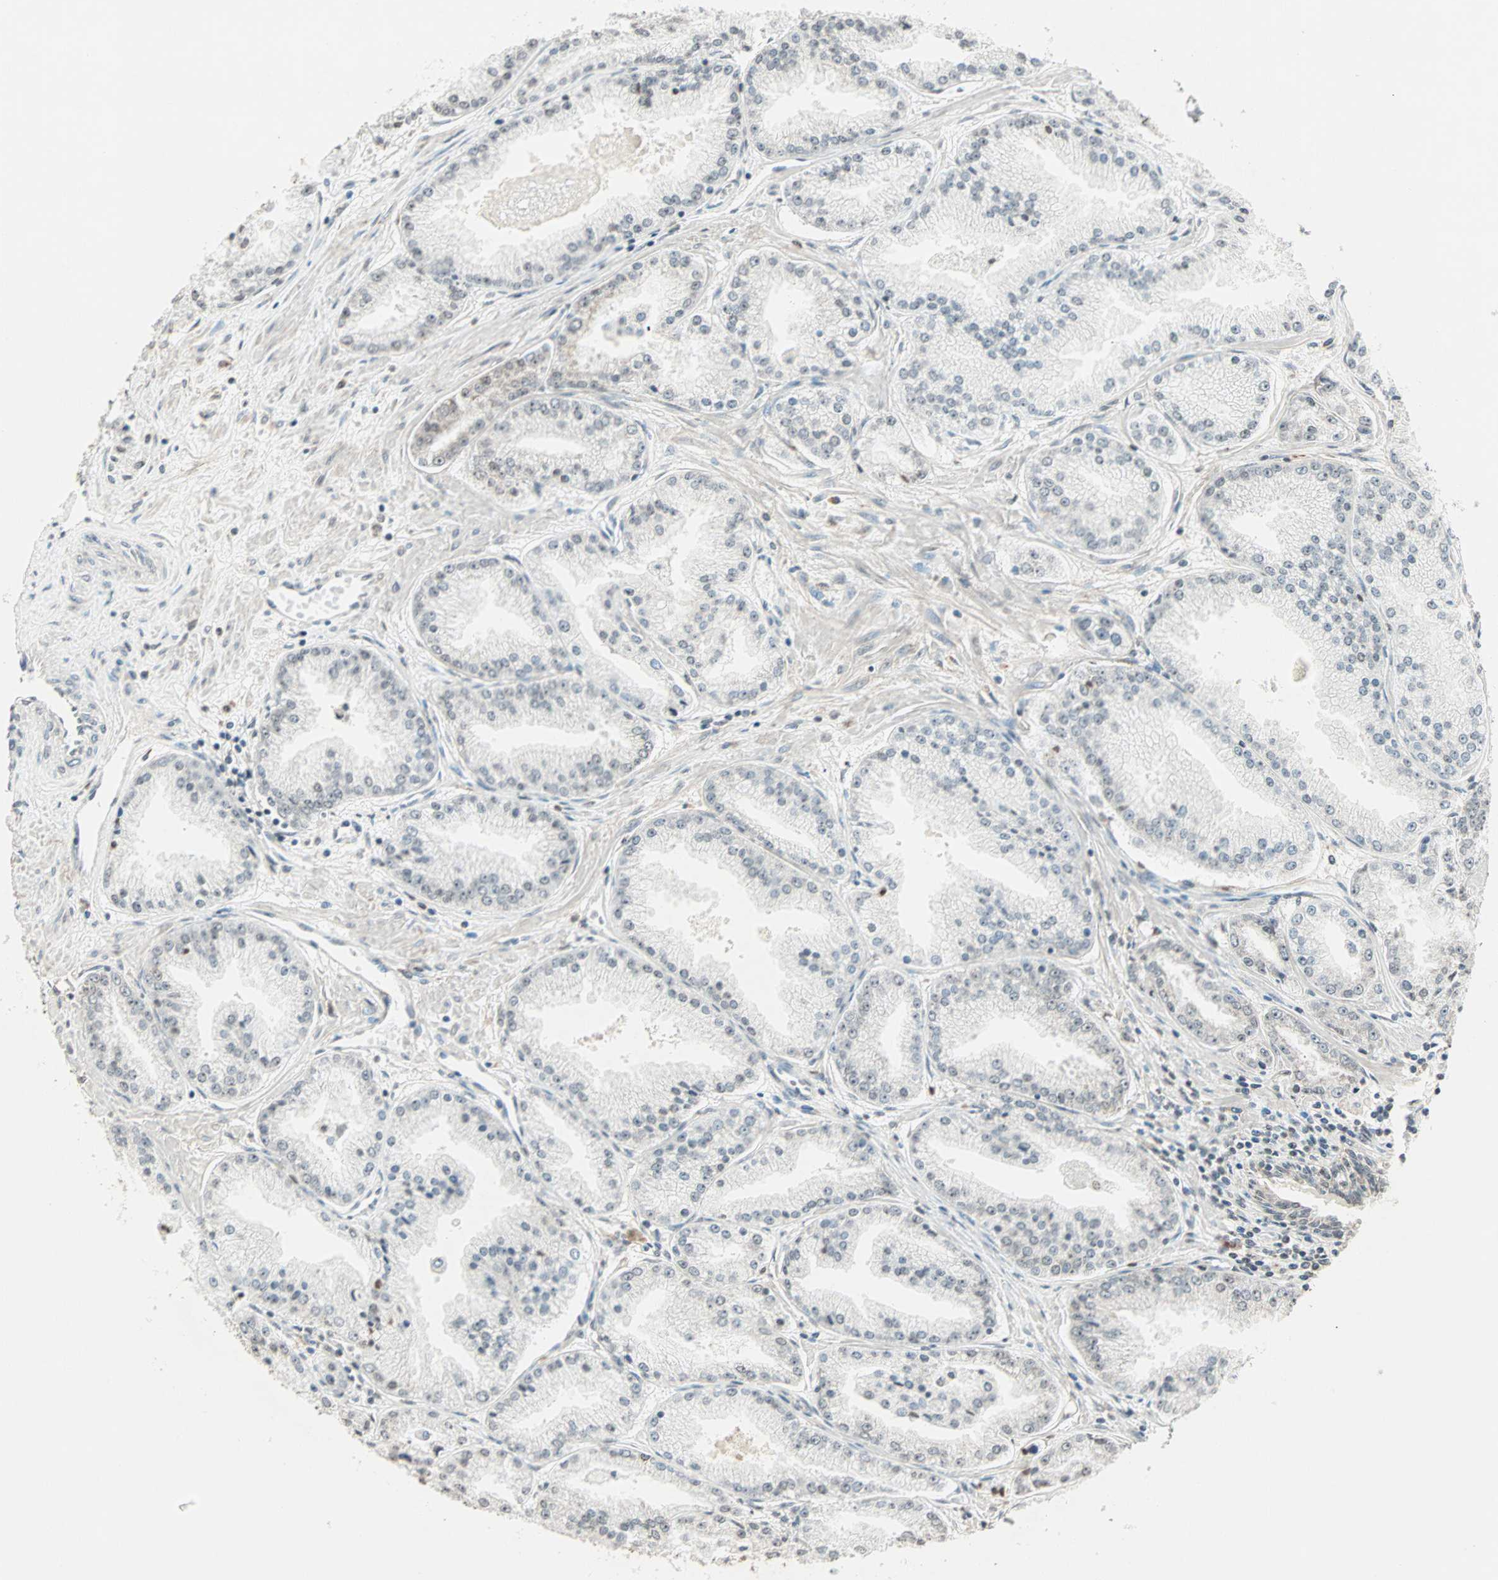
{"staining": {"intensity": "weak", "quantity": "<25%", "location": "nuclear"}, "tissue": "prostate cancer", "cell_type": "Tumor cells", "image_type": "cancer", "snomed": [{"axis": "morphology", "description": "Adenocarcinoma, High grade"}, {"axis": "topography", "description": "Prostate"}], "caption": "IHC of human prostate cancer reveals no expression in tumor cells.", "gene": "PRELID1", "patient": {"sex": "male", "age": 61}}